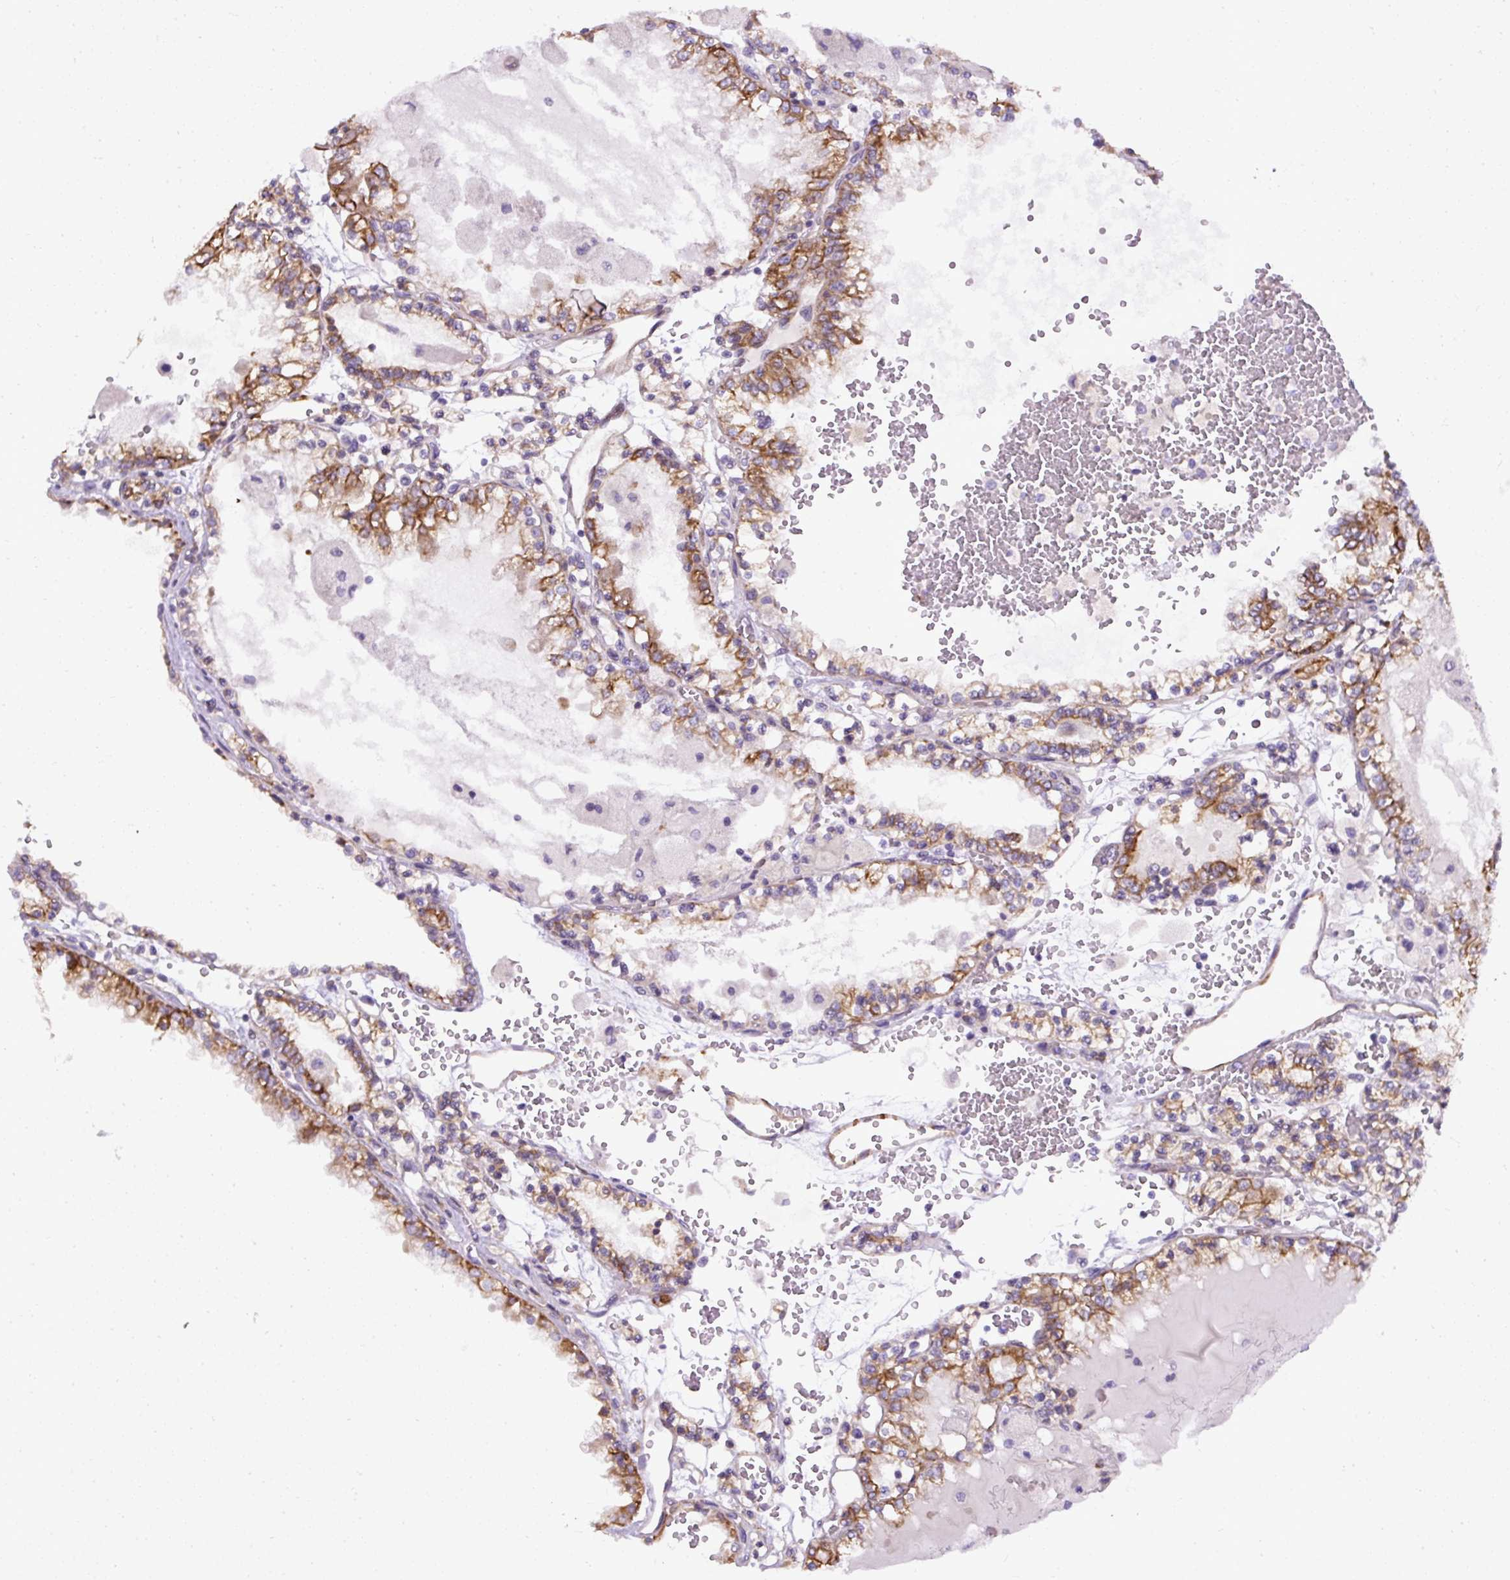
{"staining": {"intensity": "moderate", "quantity": ">75%", "location": "cytoplasmic/membranous"}, "tissue": "renal cancer", "cell_type": "Tumor cells", "image_type": "cancer", "snomed": [{"axis": "morphology", "description": "Adenocarcinoma, NOS"}, {"axis": "topography", "description": "Kidney"}], "caption": "About >75% of tumor cells in renal cancer demonstrate moderate cytoplasmic/membranous protein staining as visualized by brown immunohistochemical staining.", "gene": "FAM149A", "patient": {"sex": "female", "age": 56}}